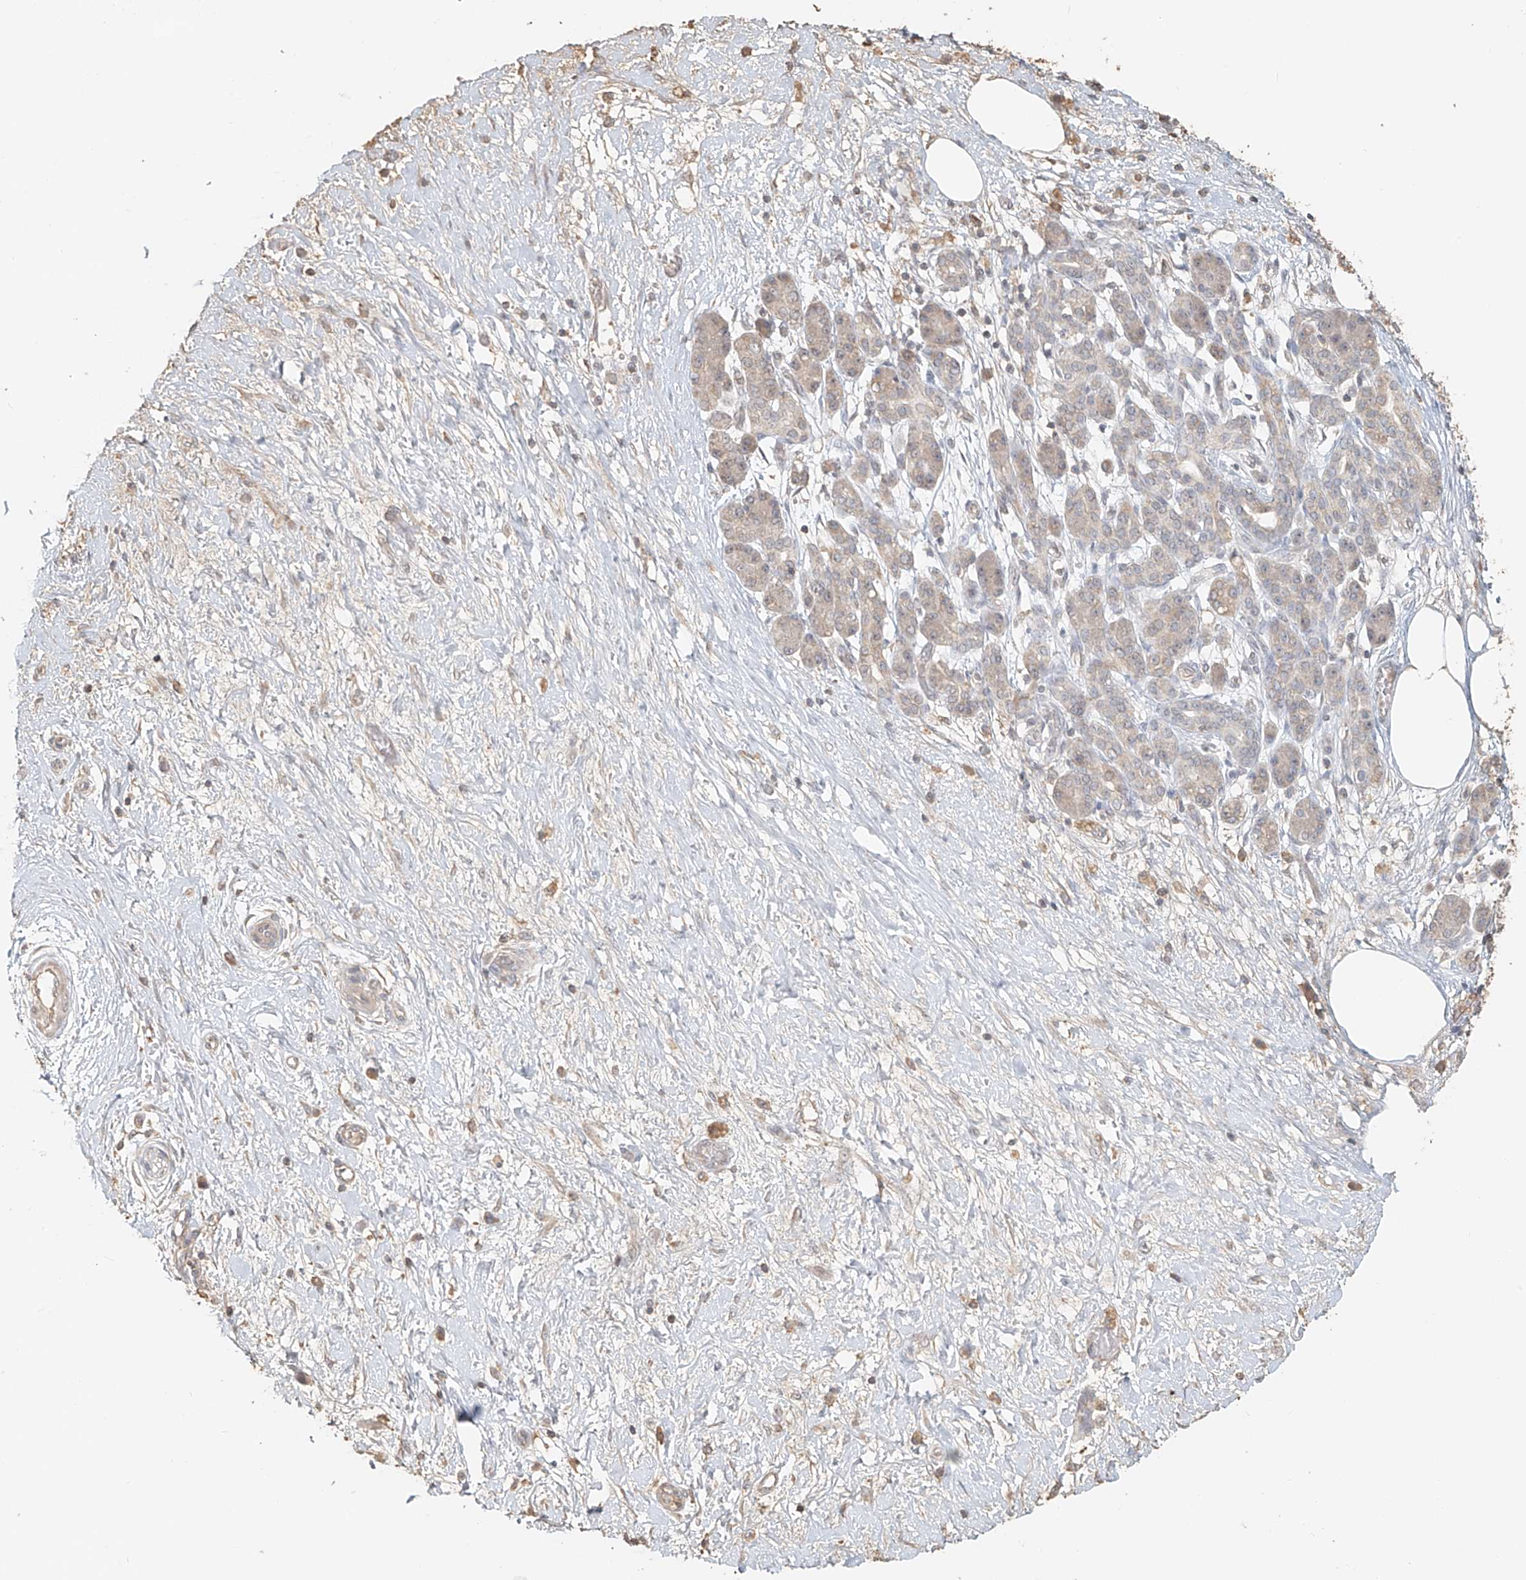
{"staining": {"intensity": "negative", "quantity": "none", "location": "none"}, "tissue": "pancreatic cancer", "cell_type": "Tumor cells", "image_type": "cancer", "snomed": [{"axis": "morphology", "description": "Adenocarcinoma, NOS"}, {"axis": "topography", "description": "Pancreas"}], "caption": "Immunohistochemical staining of pancreatic cancer demonstrates no significant positivity in tumor cells.", "gene": "NPHS1", "patient": {"sex": "female", "age": 70}}